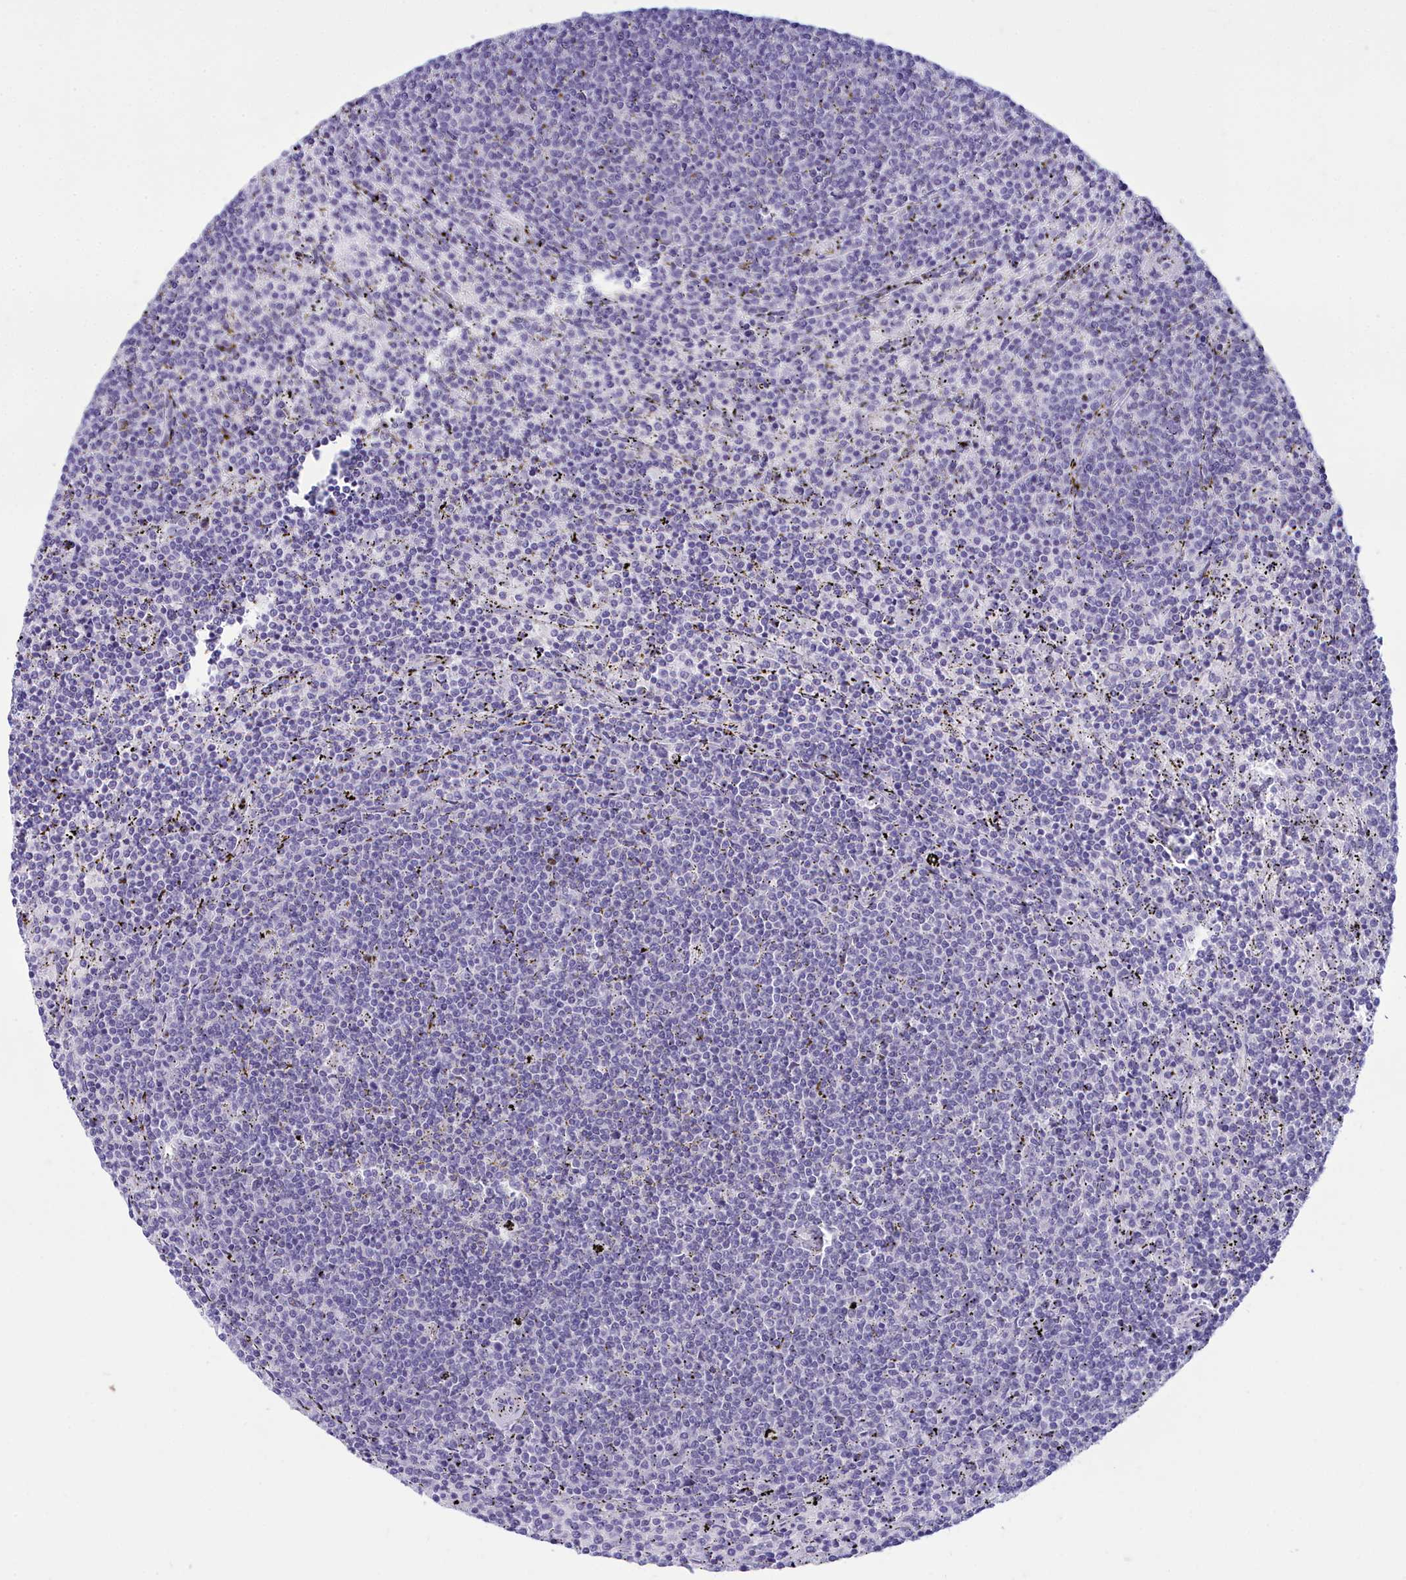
{"staining": {"intensity": "negative", "quantity": "none", "location": "none"}, "tissue": "lymphoma", "cell_type": "Tumor cells", "image_type": "cancer", "snomed": [{"axis": "morphology", "description": "Malignant lymphoma, non-Hodgkin's type, Low grade"}, {"axis": "topography", "description": "Spleen"}], "caption": "IHC photomicrograph of lymphoma stained for a protein (brown), which exhibits no expression in tumor cells.", "gene": "SNX20", "patient": {"sex": "female", "age": 50}}